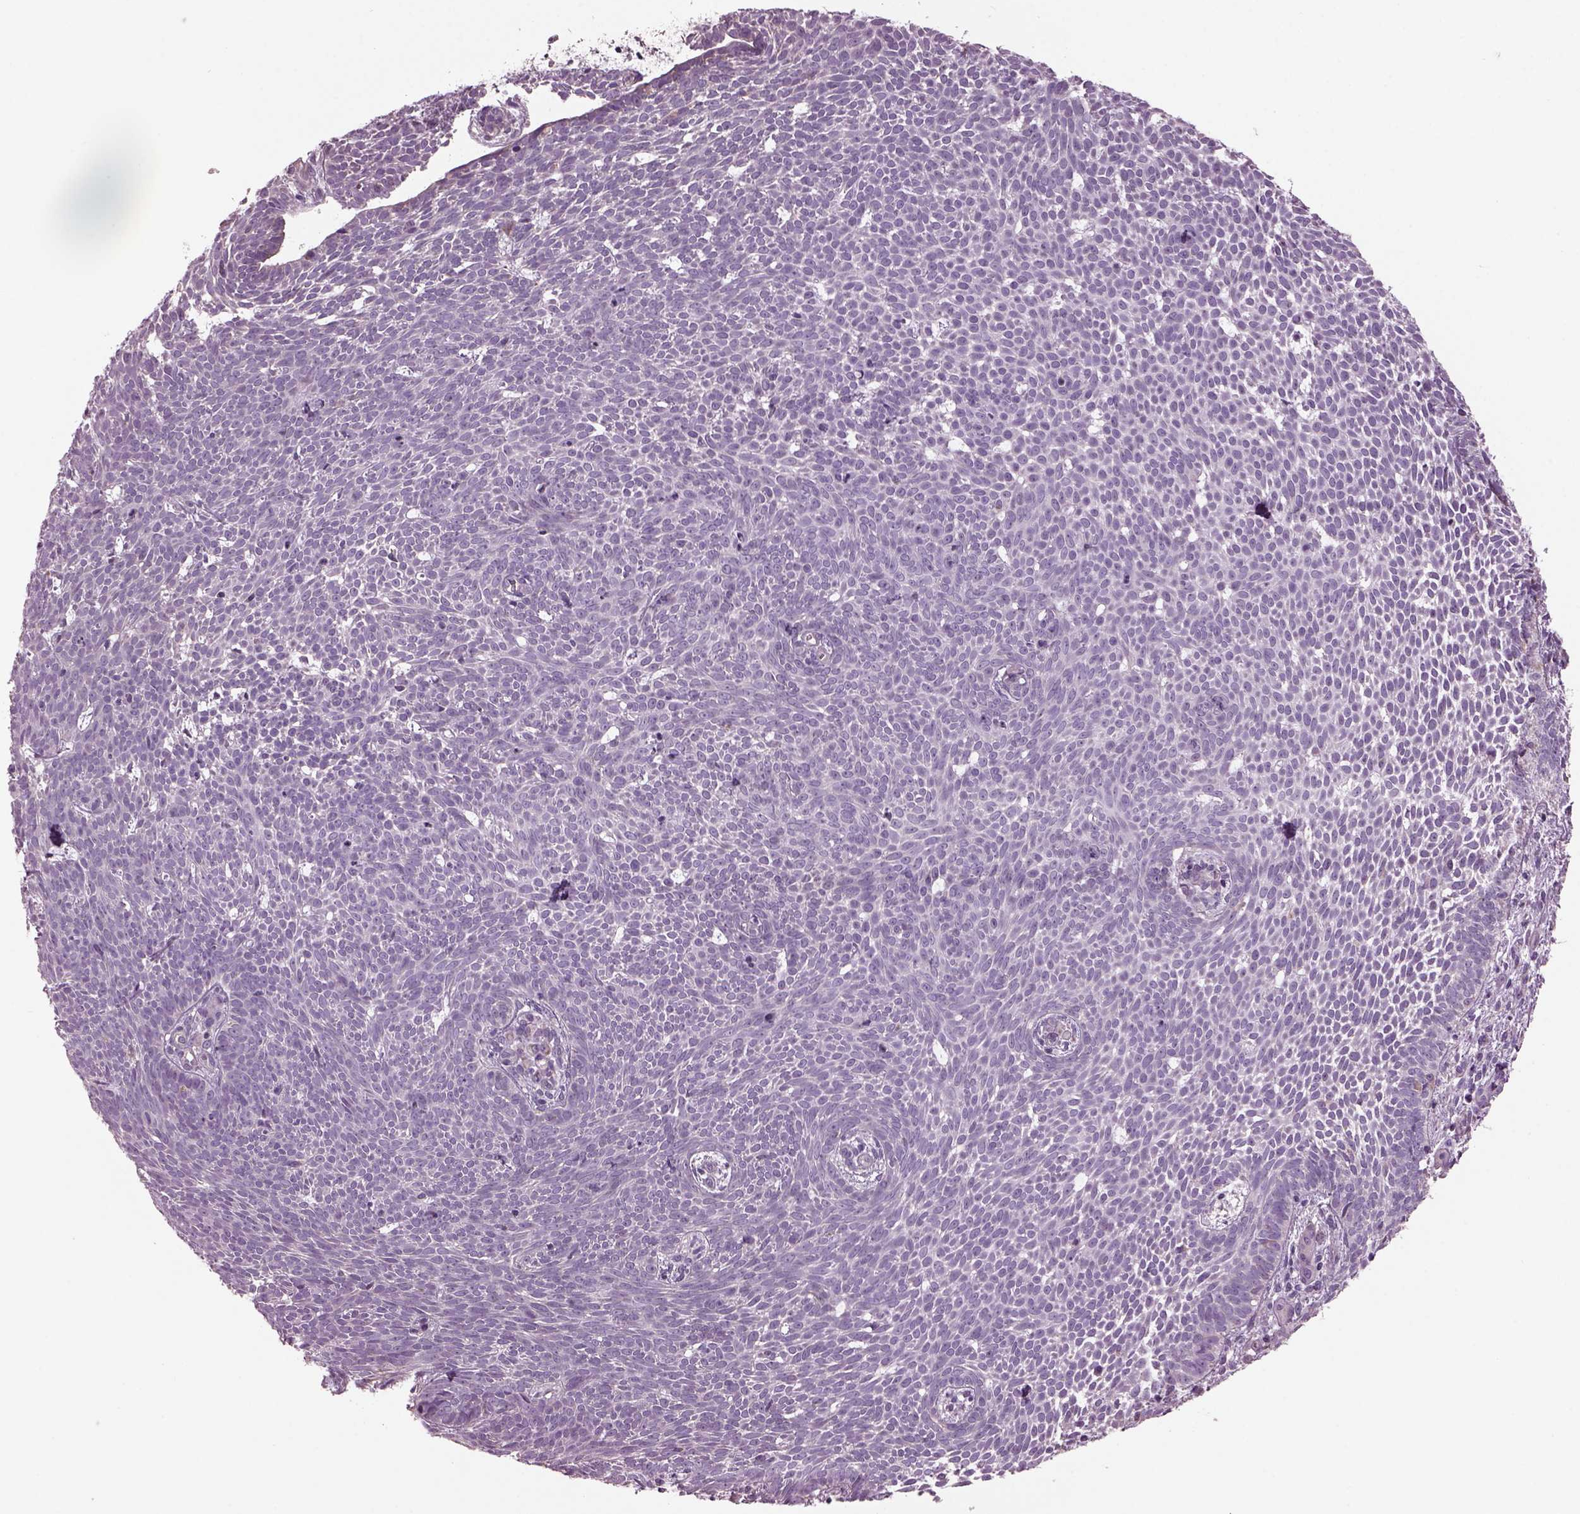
{"staining": {"intensity": "negative", "quantity": "none", "location": "none"}, "tissue": "skin cancer", "cell_type": "Tumor cells", "image_type": "cancer", "snomed": [{"axis": "morphology", "description": "Basal cell carcinoma"}, {"axis": "topography", "description": "Skin"}], "caption": "Tumor cells show no significant positivity in skin basal cell carcinoma. The staining was performed using DAB (3,3'-diaminobenzidine) to visualize the protein expression in brown, while the nuclei were stained in blue with hematoxylin (Magnification: 20x).", "gene": "SPATA7", "patient": {"sex": "male", "age": 59}}